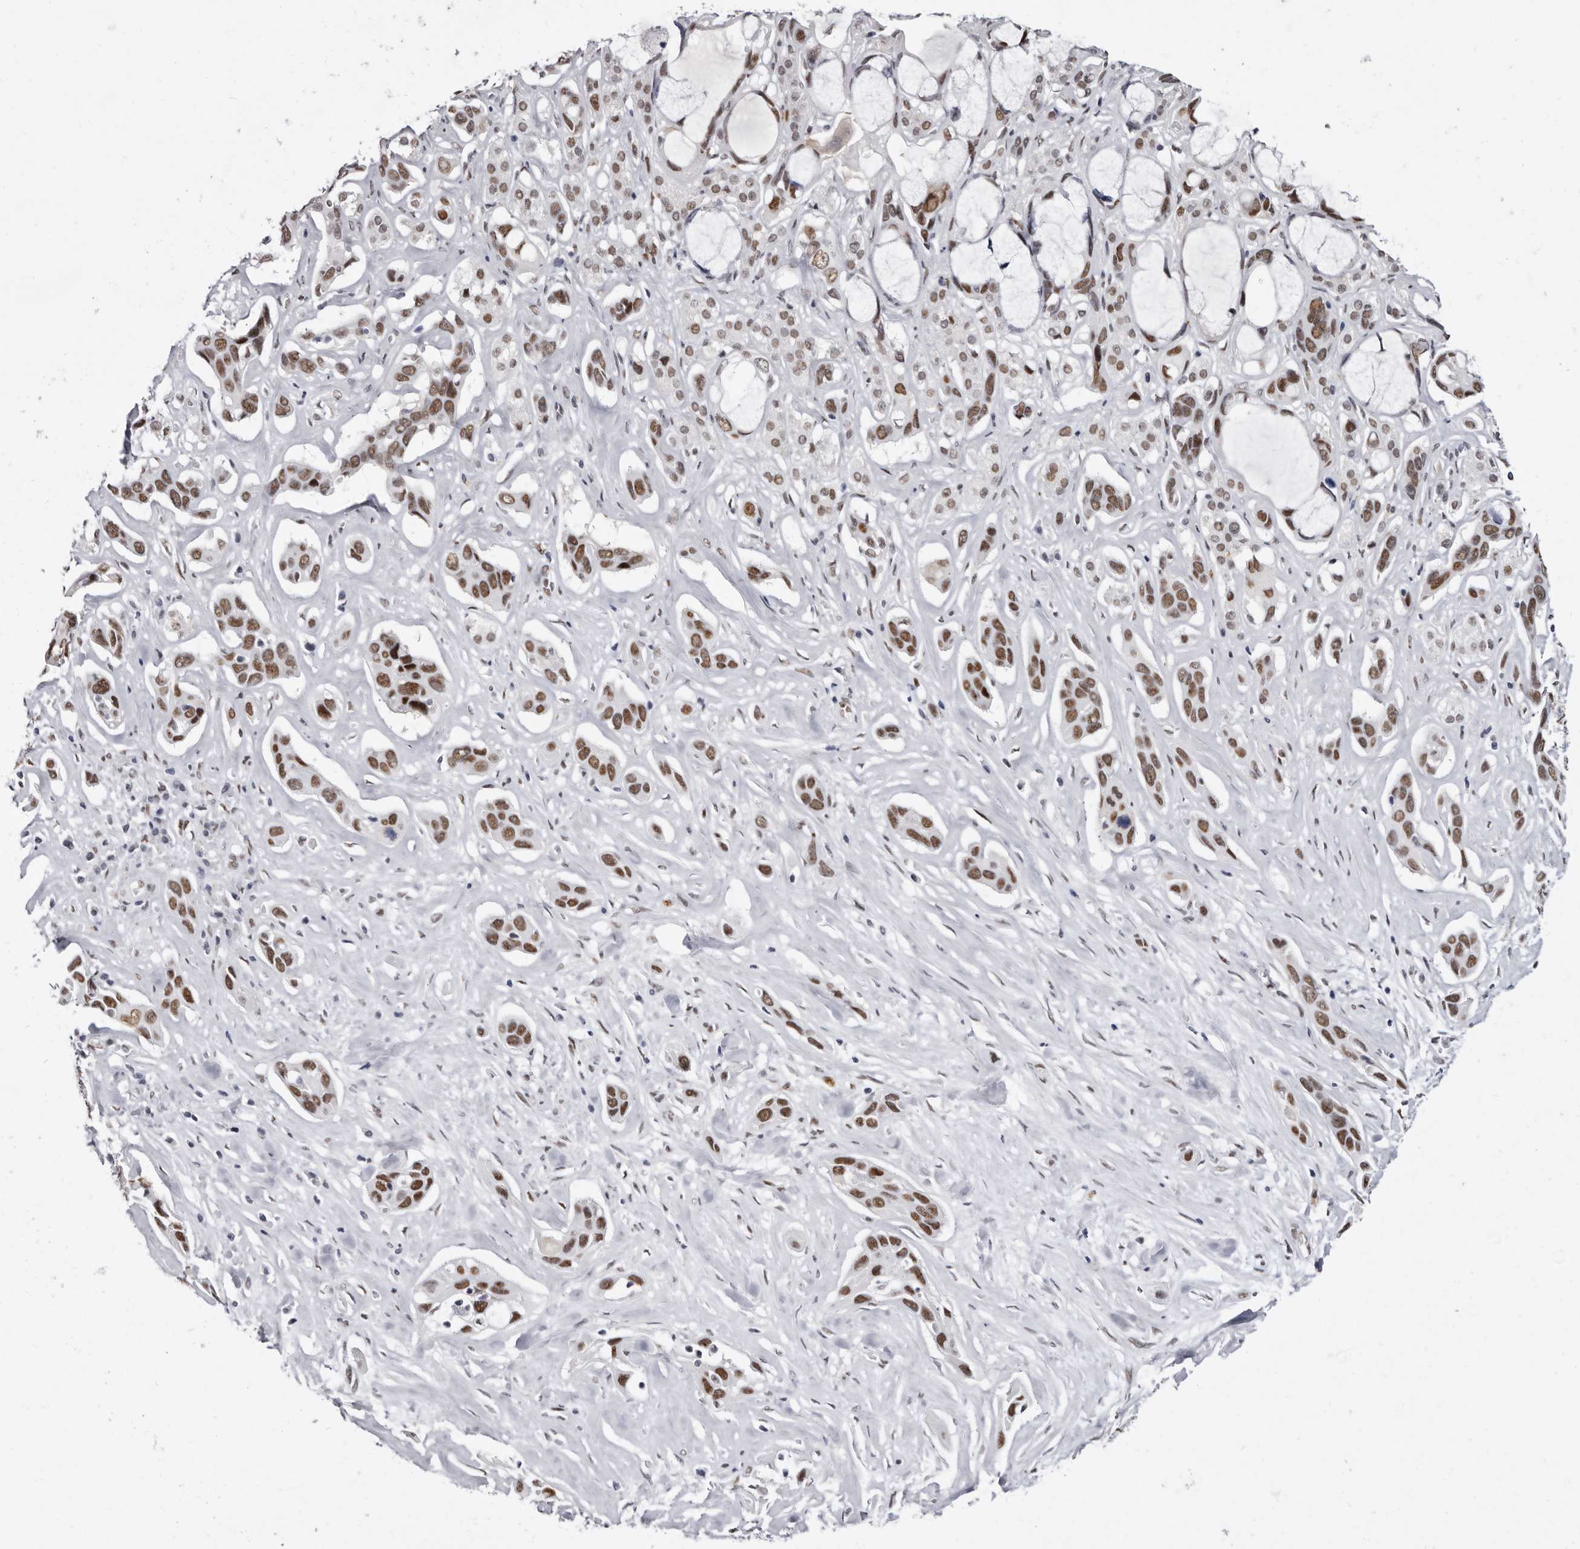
{"staining": {"intensity": "moderate", "quantity": ">75%", "location": "nuclear"}, "tissue": "pancreatic cancer", "cell_type": "Tumor cells", "image_type": "cancer", "snomed": [{"axis": "morphology", "description": "Adenocarcinoma, NOS"}, {"axis": "topography", "description": "Pancreas"}], "caption": "Immunohistochemical staining of pancreatic cancer demonstrates moderate nuclear protein positivity in approximately >75% of tumor cells. The protein of interest is stained brown, and the nuclei are stained in blue (DAB (3,3'-diaminobenzidine) IHC with brightfield microscopy, high magnification).", "gene": "ZNF326", "patient": {"sex": "female", "age": 60}}